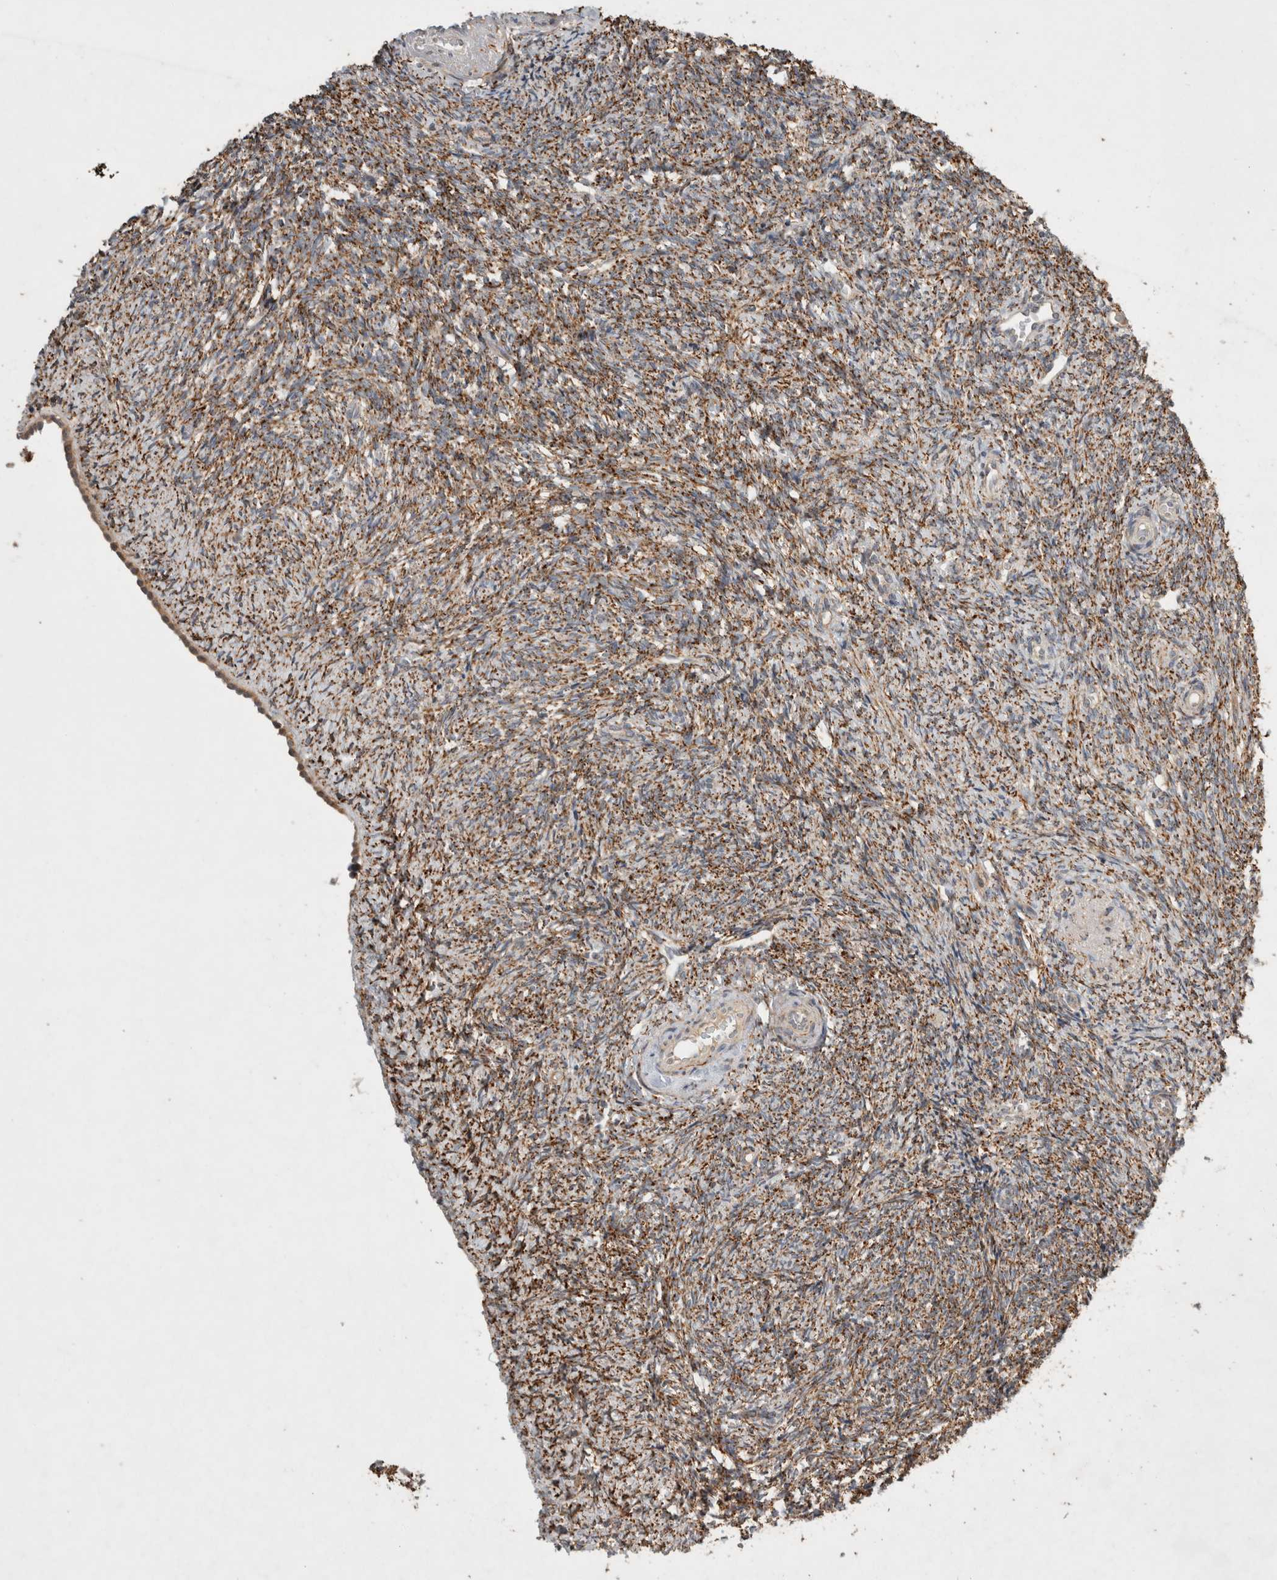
{"staining": {"intensity": "strong", "quantity": ">75%", "location": "cytoplasmic/membranous"}, "tissue": "ovary", "cell_type": "Follicle cells", "image_type": "normal", "snomed": [{"axis": "morphology", "description": "Normal tissue, NOS"}, {"axis": "topography", "description": "Ovary"}], "caption": "Immunohistochemical staining of unremarkable human ovary demonstrates >75% levels of strong cytoplasmic/membranous protein staining in about >75% of follicle cells. The protein is stained brown, and the nuclei are stained in blue (DAB IHC with brightfield microscopy, high magnification).", "gene": "SERAC1", "patient": {"sex": "female", "age": 41}}